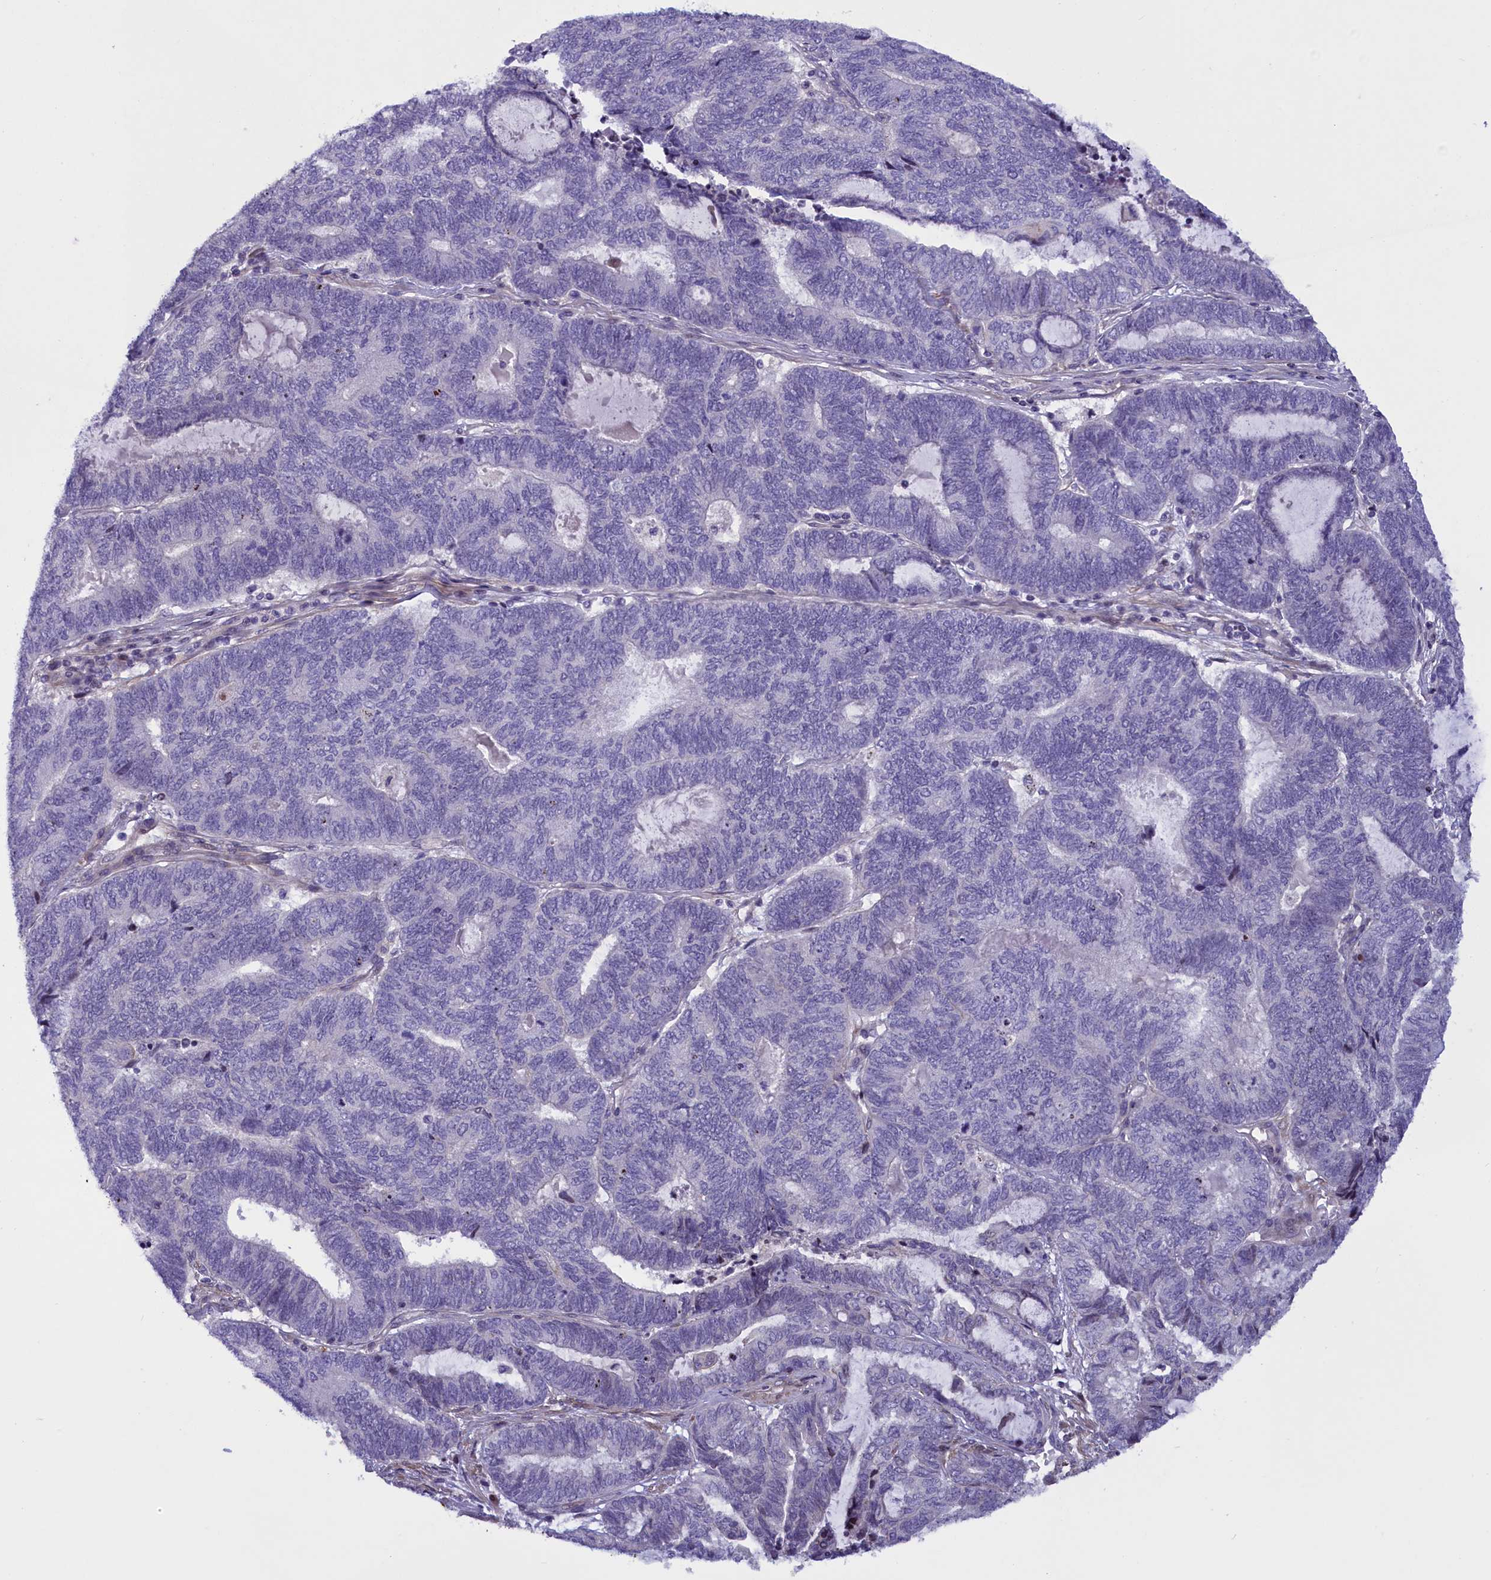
{"staining": {"intensity": "negative", "quantity": "none", "location": "none"}, "tissue": "endometrial cancer", "cell_type": "Tumor cells", "image_type": "cancer", "snomed": [{"axis": "morphology", "description": "Adenocarcinoma, NOS"}, {"axis": "topography", "description": "Uterus"}, {"axis": "topography", "description": "Endometrium"}], "caption": "Tumor cells are negative for brown protein staining in adenocarcinoma (endometrial). (DAB (3,3'-diaminobenzidine) immunohistochemistry (IHC) visualized using brightfield microscopy, high magnification).", "gene": "MAN2C1", "patient": {"sex": "female", "age": 70}}